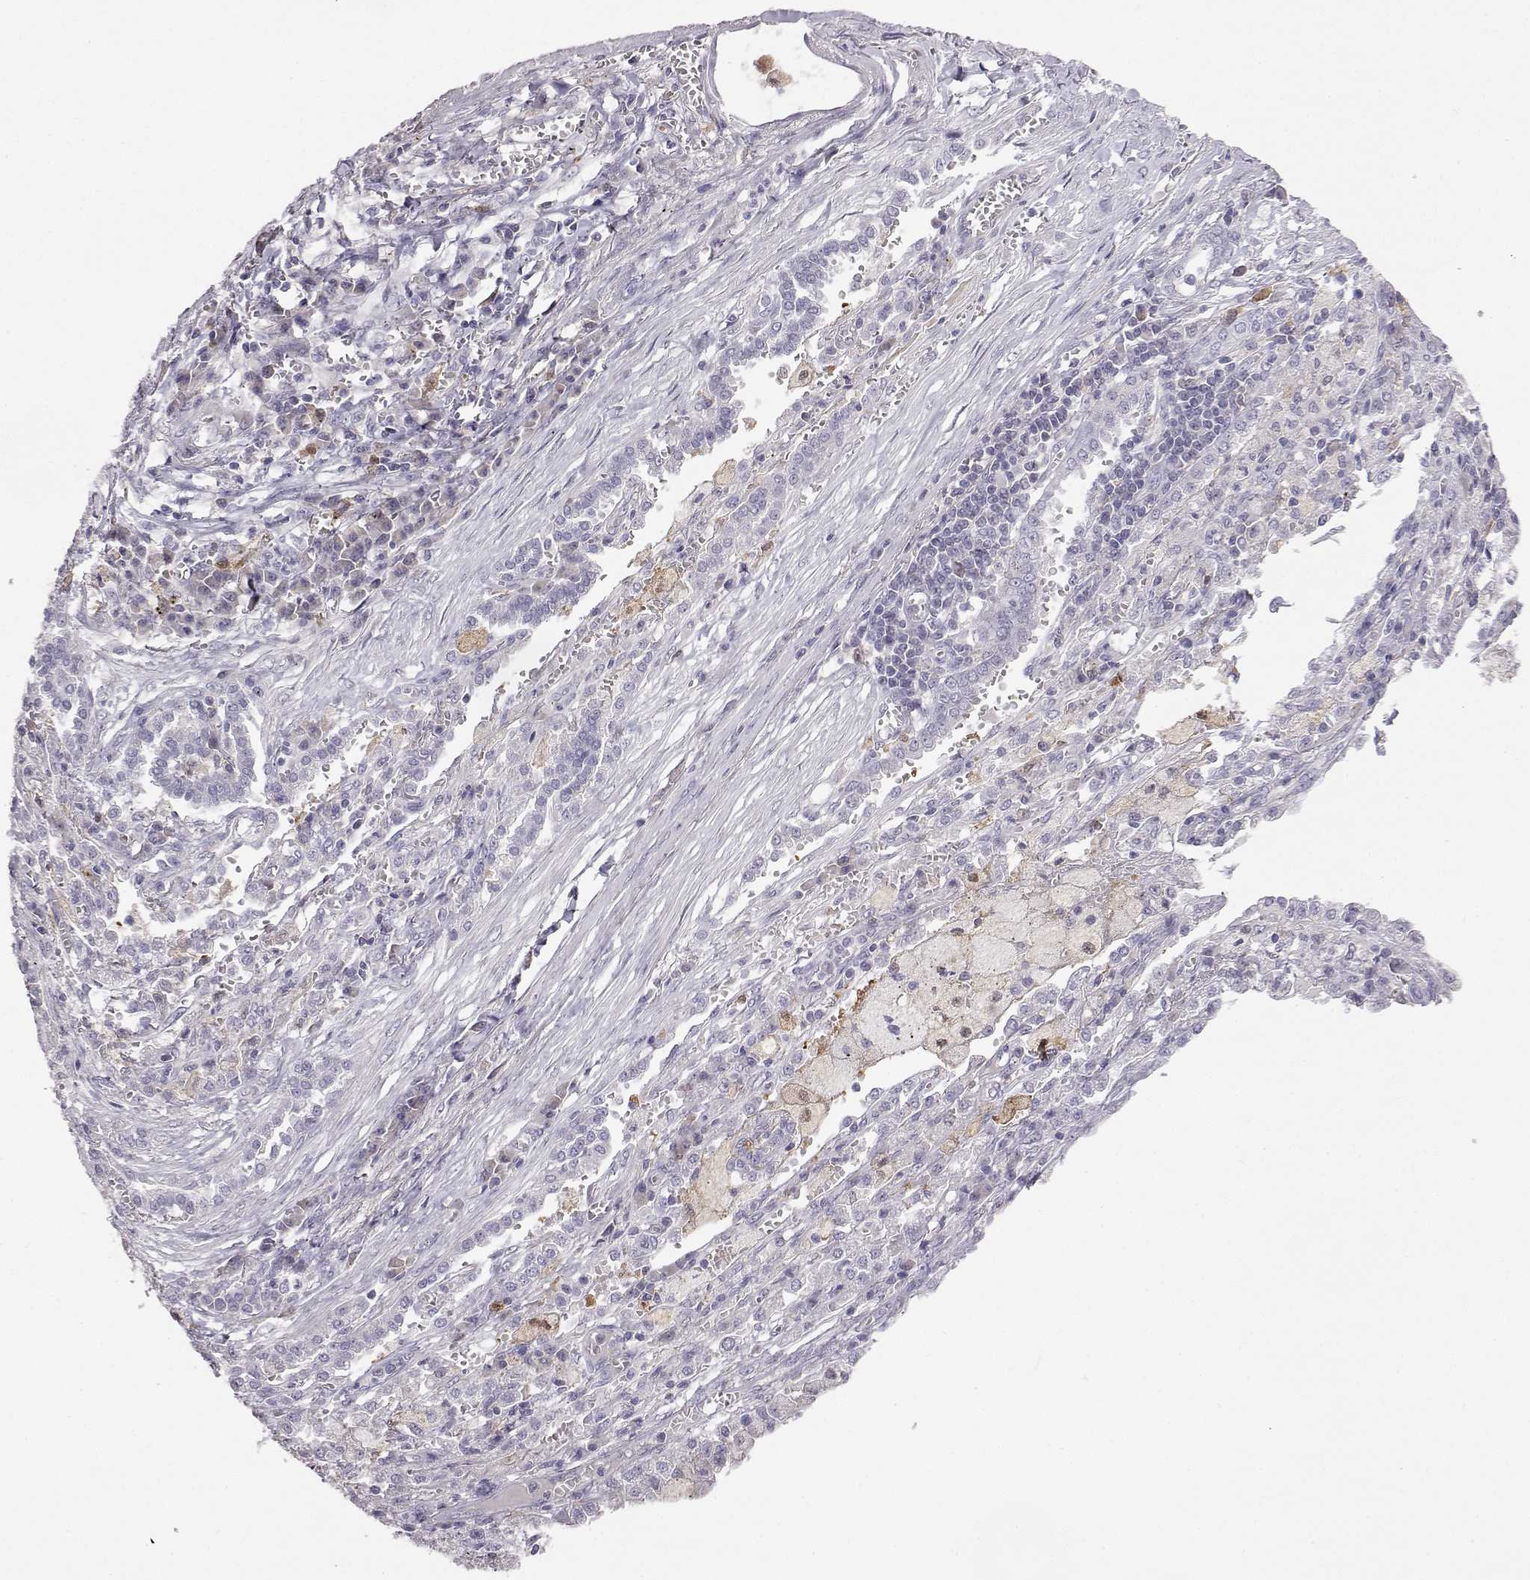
{"staining": {"intensity": "negative", "quantity": "none", "location": "none"}, "tissue": "lung cancer", "cell_type": "Tumor cells", "image_type": "cancer", "snomed": [{"axis": "morphology", "description": "Adenocarcinoma, NOS"}, {"axis": "topography", "description": "Lung"}], "caption": "This is a micrograph of immunohistochemistry staining of lung adenocarcinoma, which shows no positivity in tumor cells.", "gene": "AKR1B1", "patient": {"sex": "male", "age": 57}}